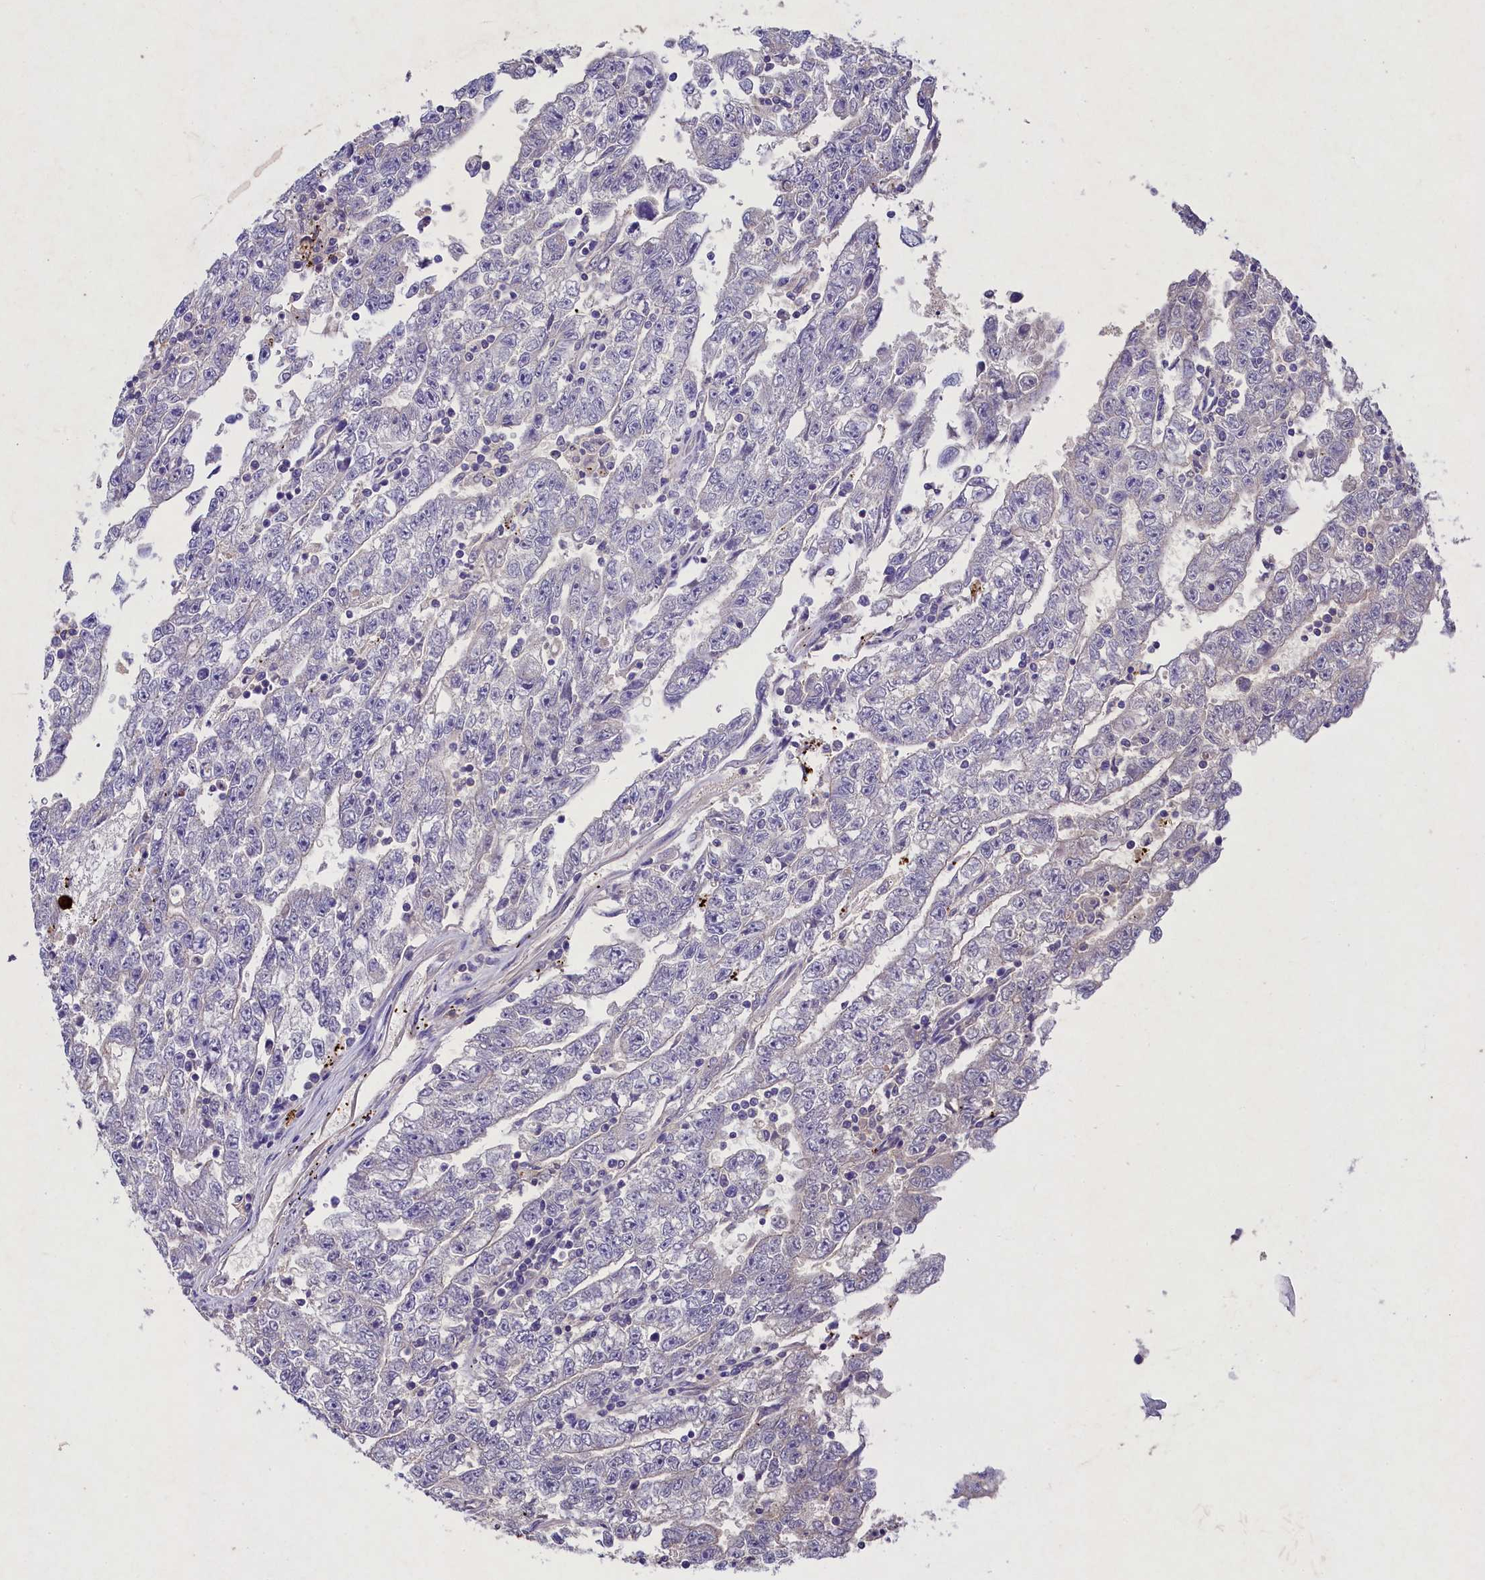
{"staining": {"intensity": "negative", "quantity": "none", "location": "none"}, "tissue": "testis cancer", "cell_type": "Tumor cells", "image_type": "cancer", "snomed": [{"axis": "morphology", "description": "Carcinoma, Embryonal, NOS"}, {"axis": "topography", "description": "Testis"}], "caption": "Tumor cells show no significant protein positivity in testis cancer (embryonal carcinoma).", "gene": "TGDS", "patient": {"sex": "male", "age": 25}}